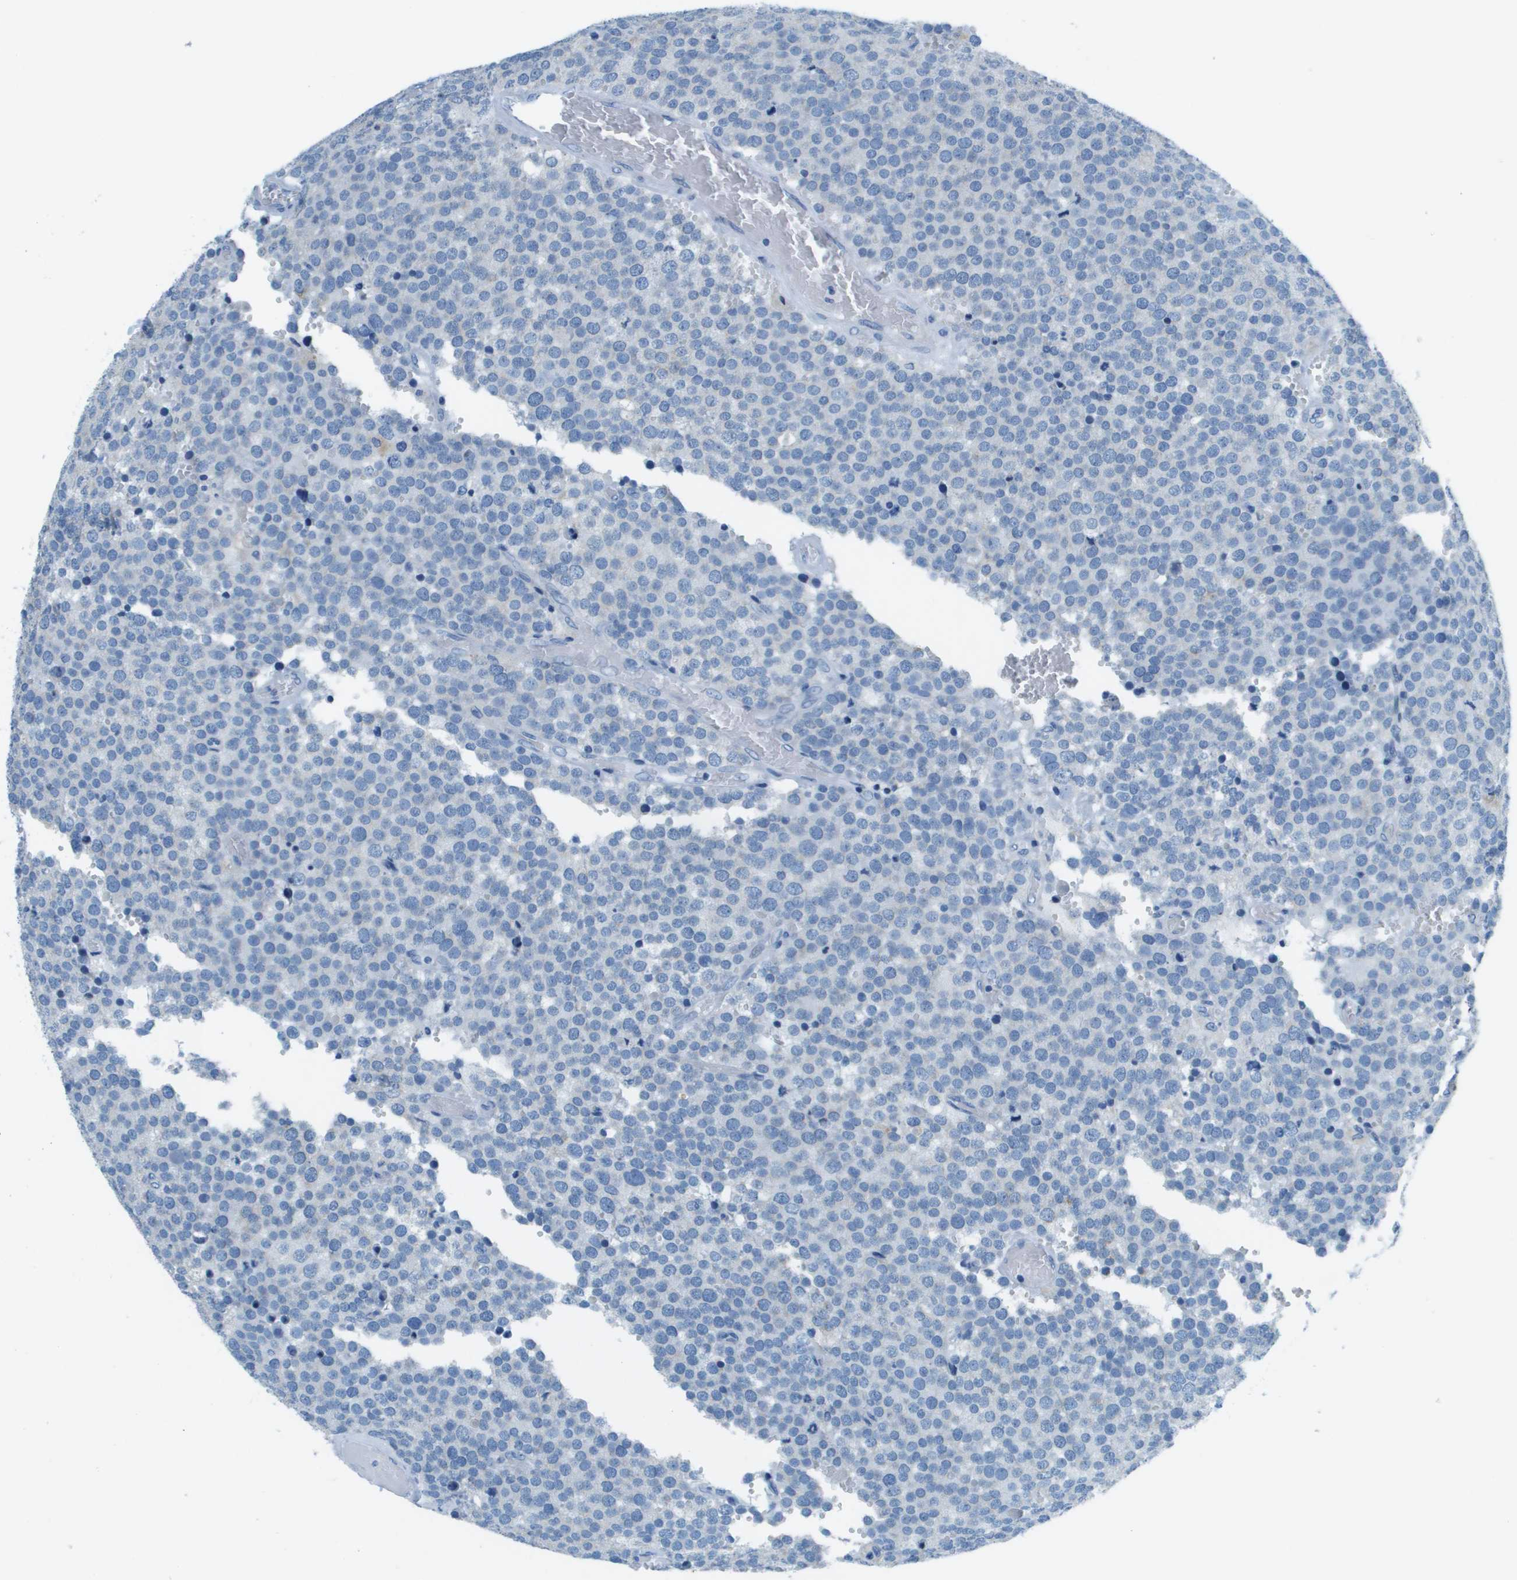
{"staining": {"intensity": "negative", "quantity": "none", "location": "none"}, "tissue": "testis cancer", "cell_type": "Tumor cells", "image_type": "cancer", "snomed": [{"axis": "morphology", "description": "Normal tissue, NOS"}, {"axis": "morphology", "description": "Seminoma, NOS"}, {"axis": "topography", "description": "Testis"}], "caption": "IHC image of testis seminoma stained for a protein (brown), which demonstrates no expression in tumor cells.", "gene": "SLC16A10", "patient": {"sex": "male", "age": 71}}